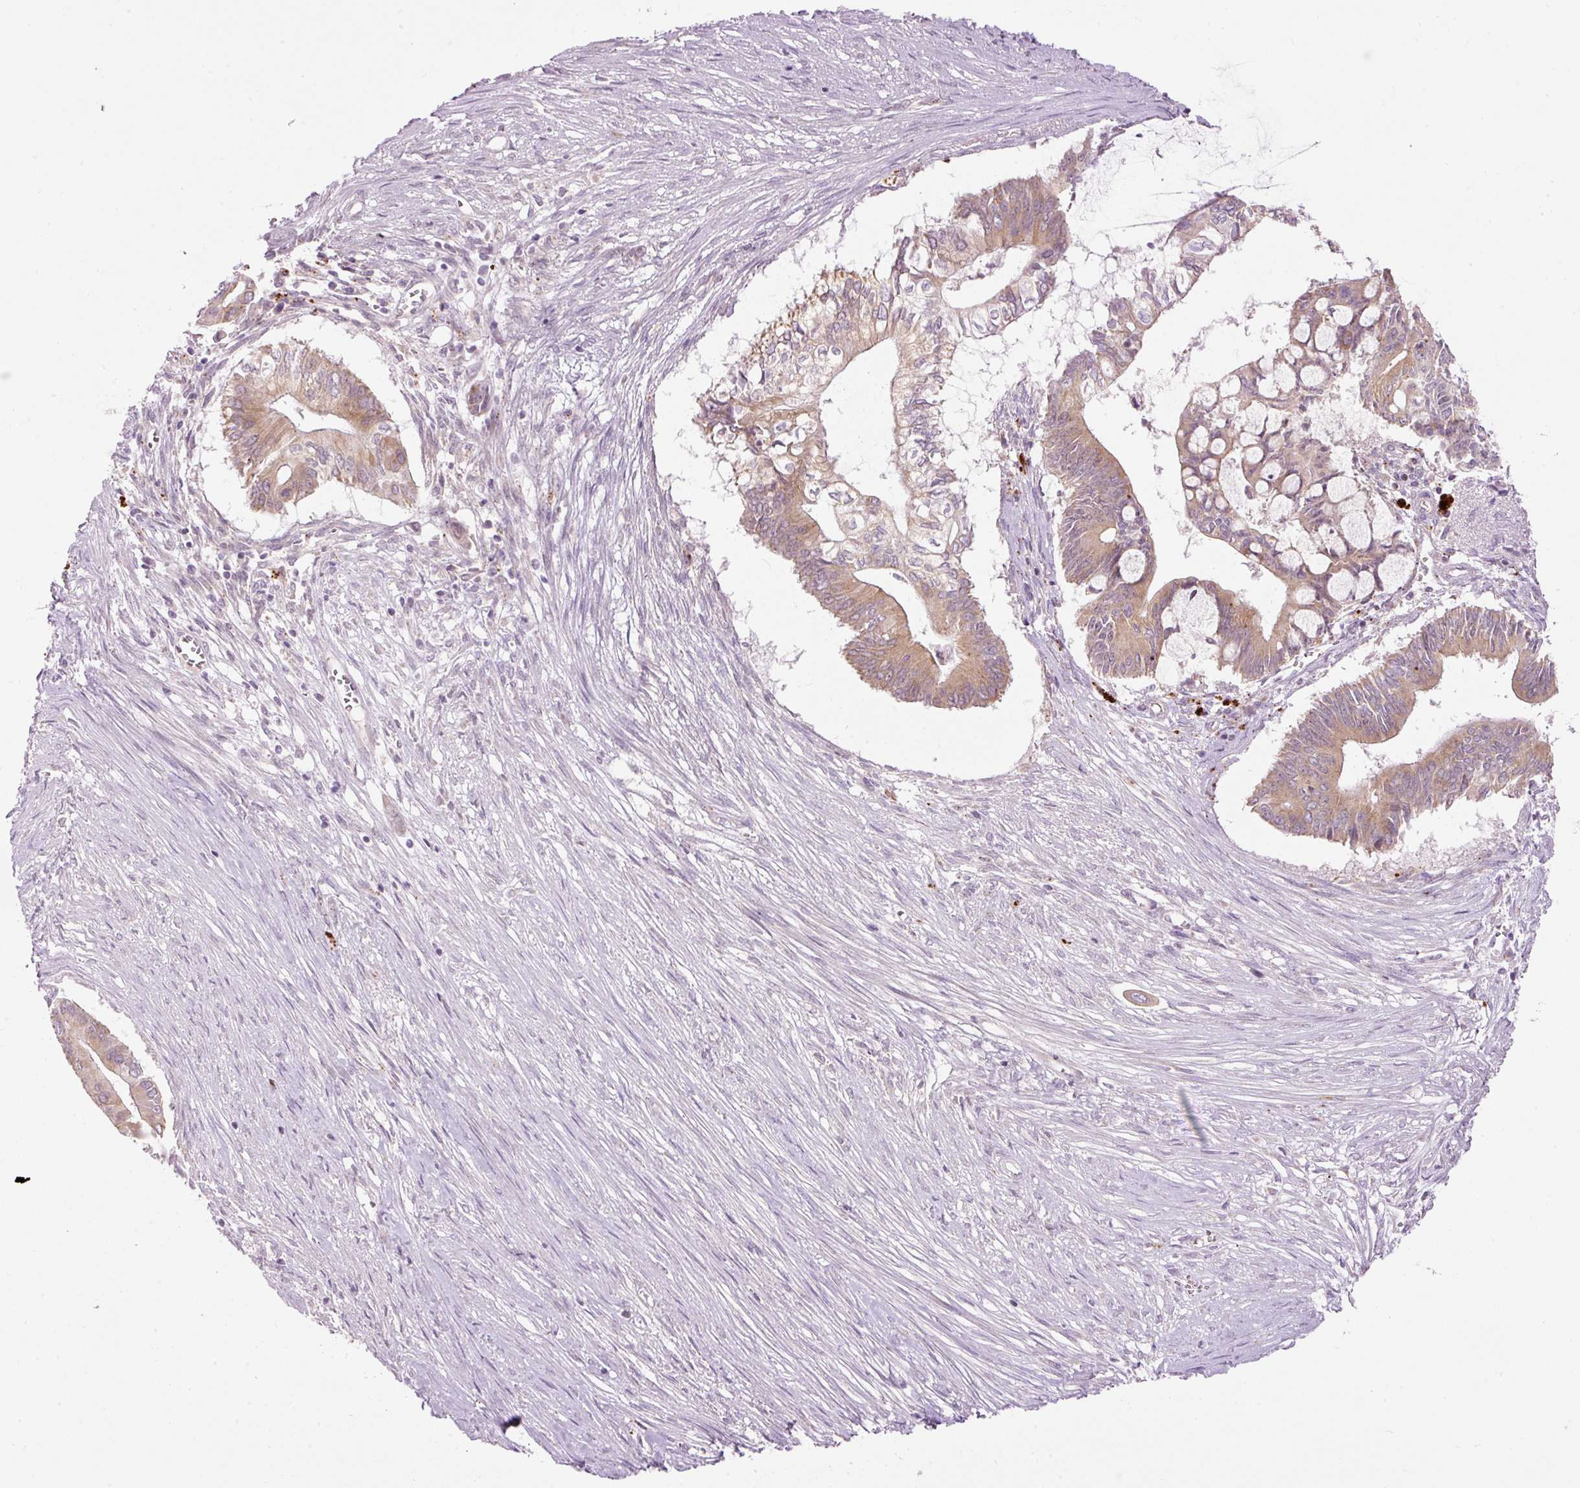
{"staining": {"intensity": "moderate", "quantity": ">75%", "location": "cytoplasmic/membranous"}, "tissue": "pancreatic cancer", "cell_type": "Tumor cells", "image_type": "cancer", "snomed": [{"axis": "morphology", "description": "Adenocarcinoma, NOS"}, {"axis": "topography", "description": "Pancreas"}], "caption": "Immunohistochemical staining of human pancreatic cancer shows medium levels of moderate cytoplasmic/membranous protein positivity in about >75% of tumor cells.", "gene": "ZNF639", "patient": {"sex": "male", "age": 68}}